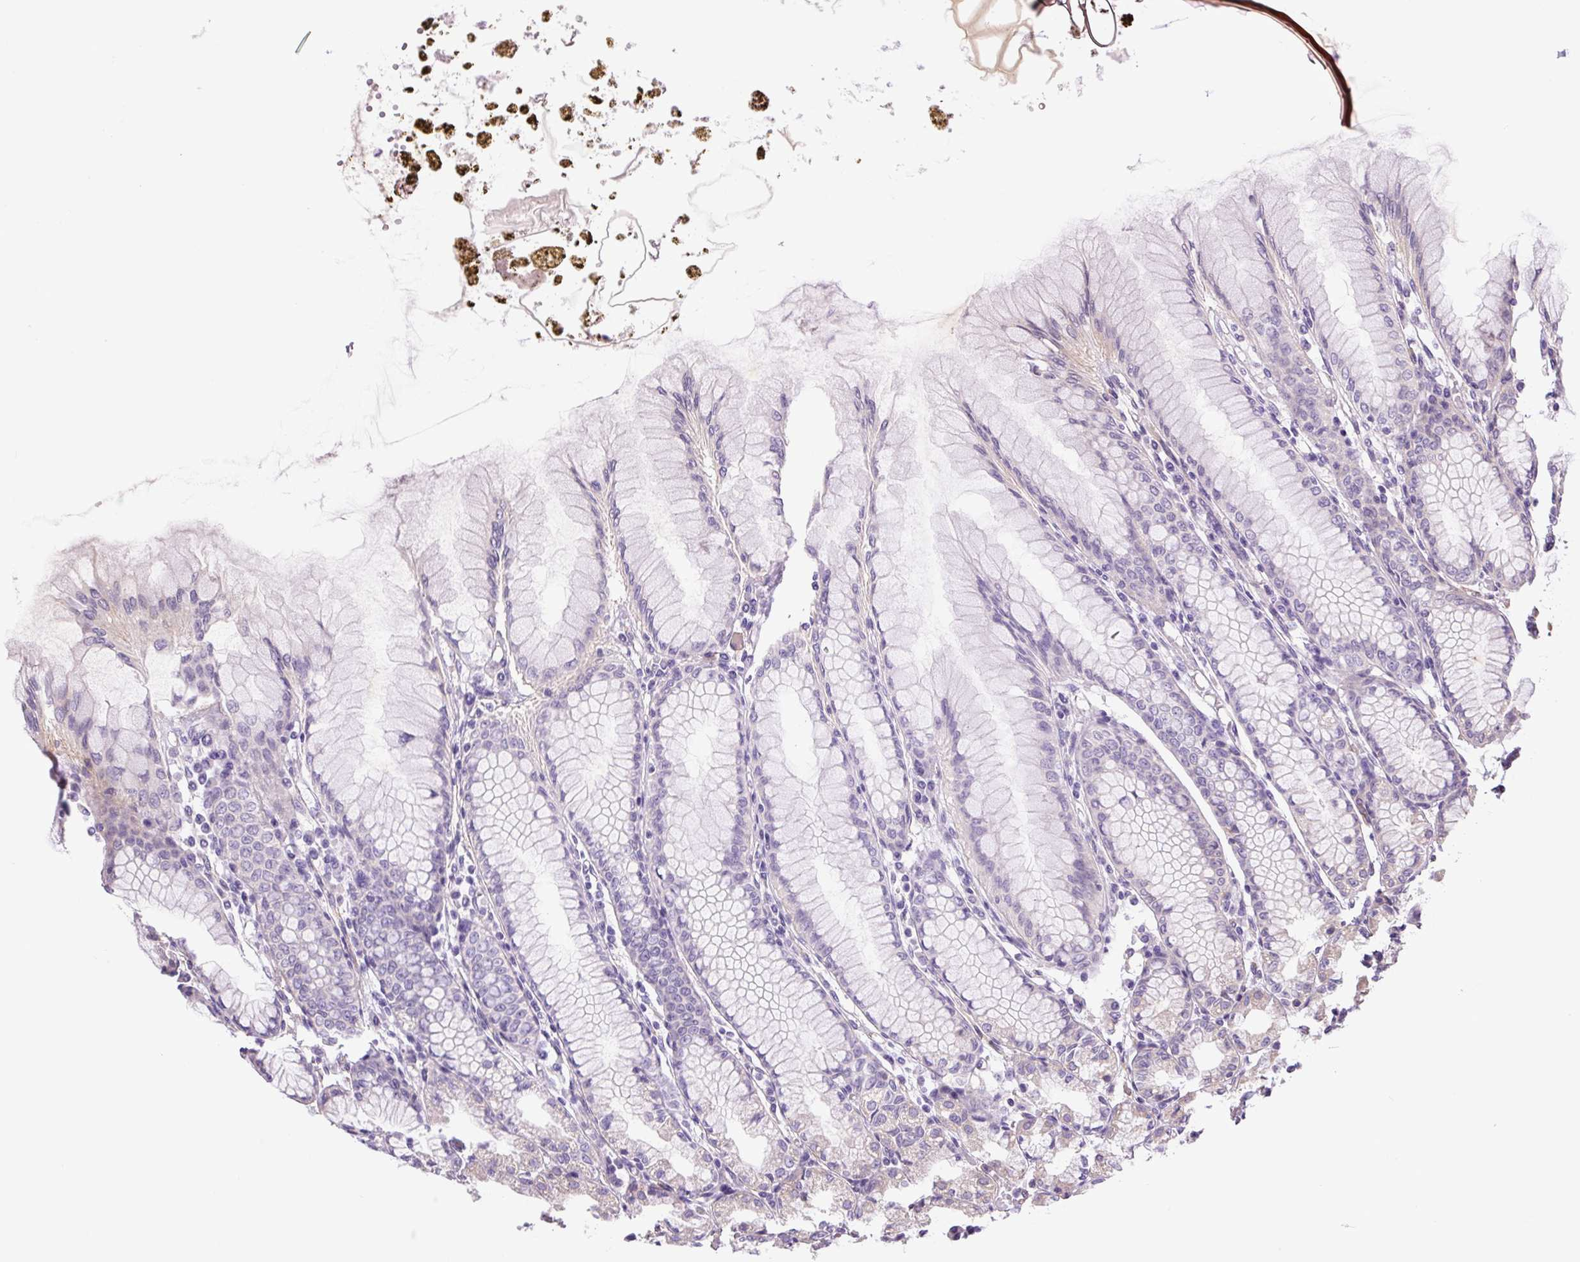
{"staining": {"intensity": "moderate", "quantity": "<25%", "location": "cytoplasmic/membranous"}, "tissue": "stomach", "cell_type": "Glandular cells", "image_type": "normal", "snomed": [{"axis": "morphology", "description": "Normal tissue, NOS"}, {"axis": "topography", "description": "Stomach"}], "caption": "Glandular cells display moderate cytoplasmic/membranous expression in approximately <25% of cells in benign stomach.", "gene": "SEPTIN10", "patient": {"sex": "female", "age": 57}}